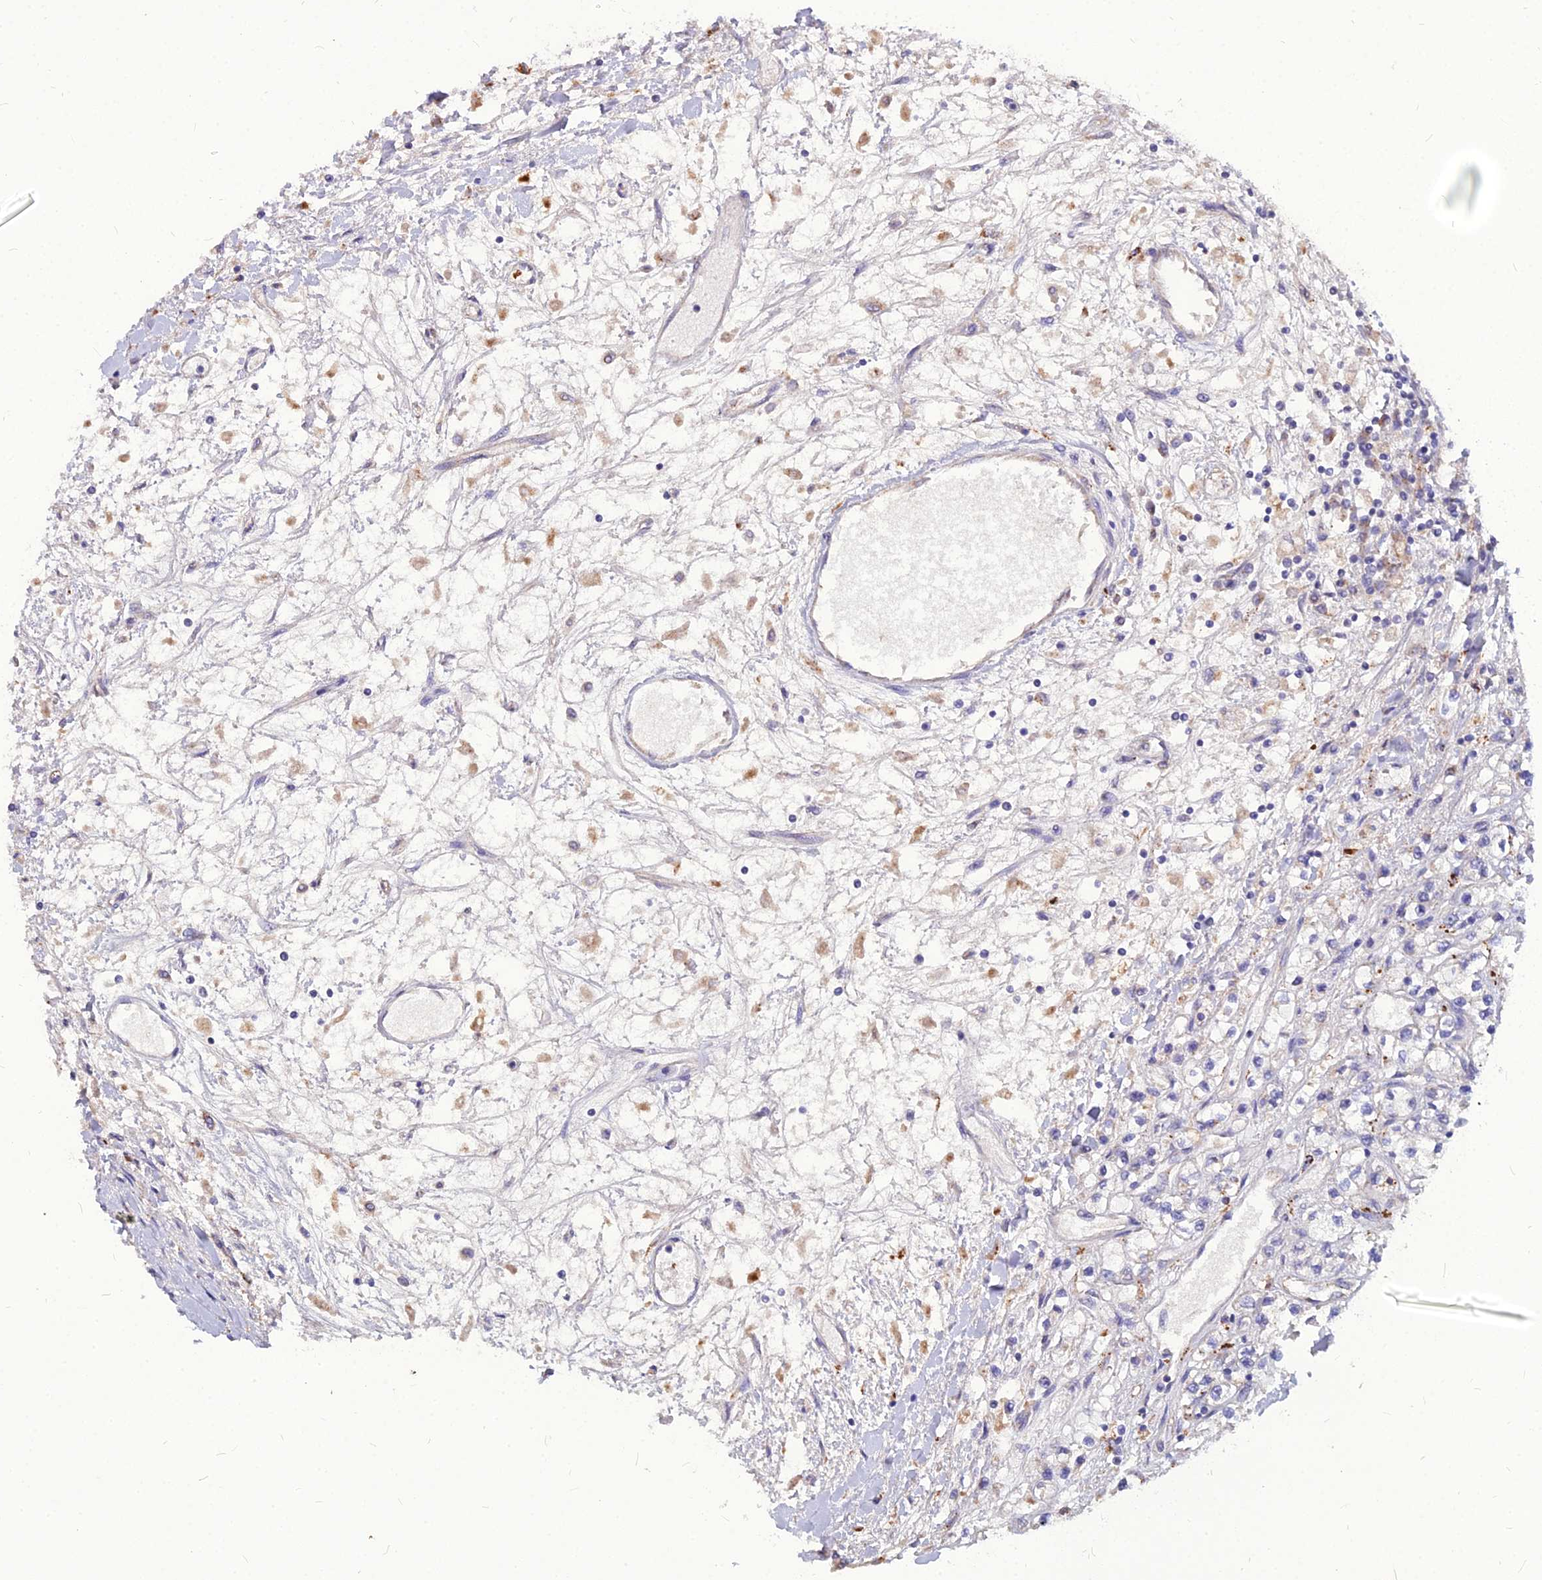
{"staining": {"intensity": "negative", "quantity": "none", "location": "none"}, "tissue": "renal cancer", "cell_type": "Tumor cells", "image_type": "cancer", "snomed": [{"axis": "morphology", "description": "Adenocarcinoma, NOS"}, {"axis": "topography", "description": "Kidney"}], "caption": "Tumor cells are negative for protein expression in human renal cancer. (IHC, brightfield microscopy, high magnification).", "gene": "PCED1B", "patient": {"sex": "male", "age": 80}}